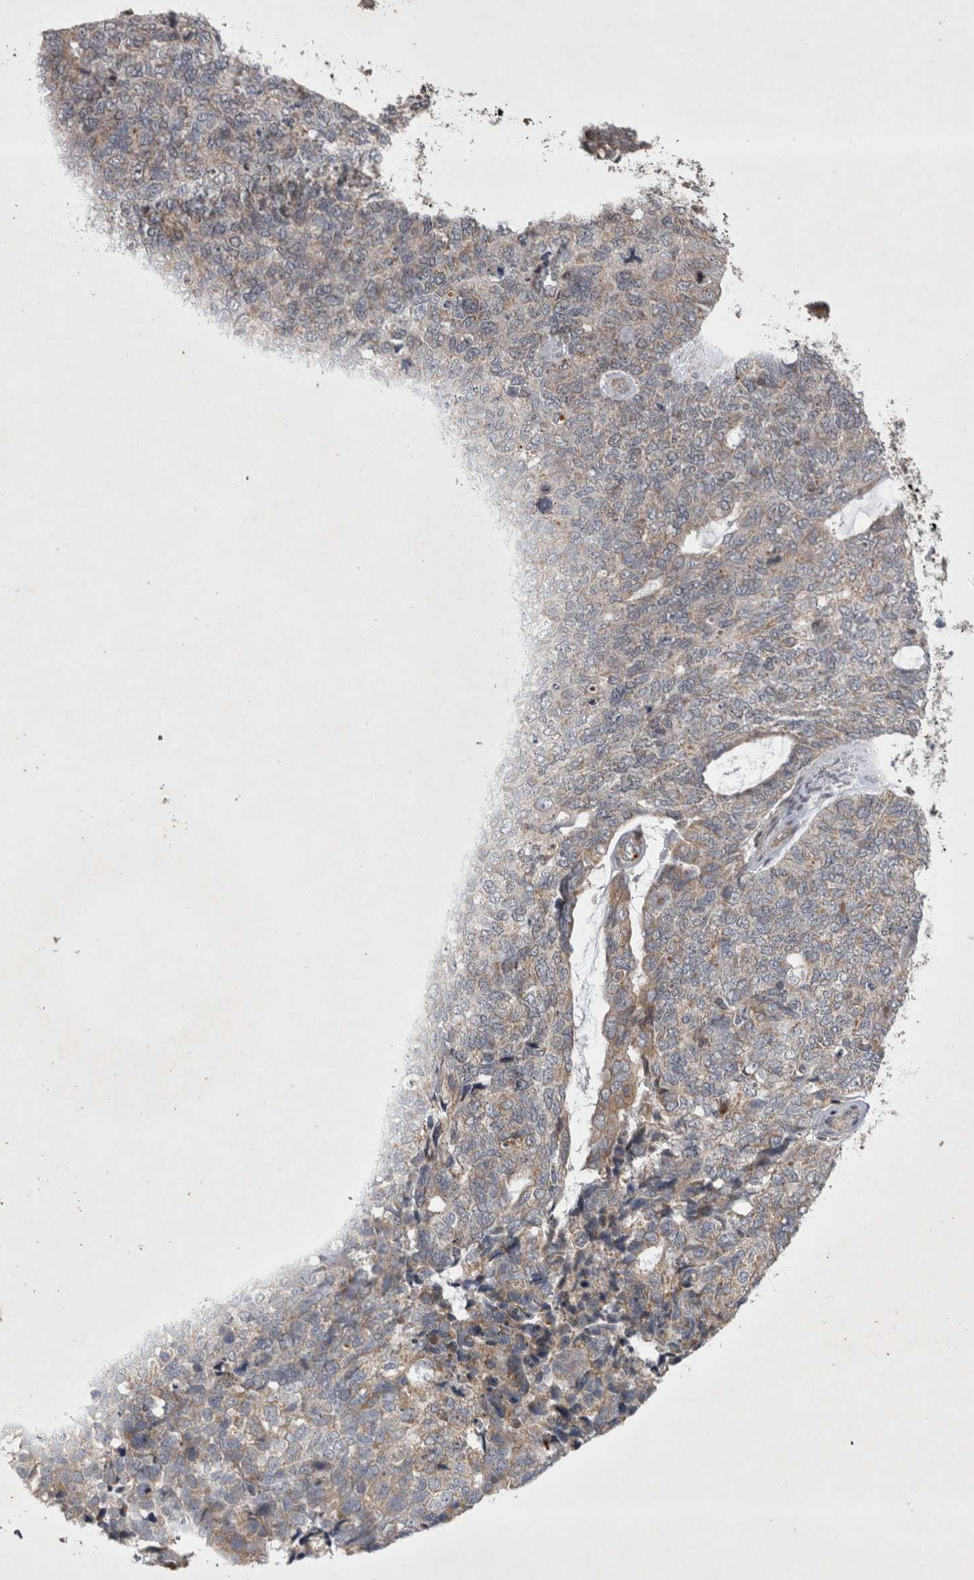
{"staining": {"intensity": "weak", "quantity": "<25%", "location": "cytoplasmic/membranous"}, "tissue": "cervical cancer", "cell_type": "Tumor cells", "image_type": "cancer", "snomed": [{"axis": "morphology", "description": "Squamous cell carcinoma, NOS"}, {"axis": "topography", "description": "Cervix"}], "caption": "Tumor cells show no significant expression in cervical cancer (squamous cell carcinoma).", "gene": "TSPOAP1", "patient": {"sex": "female", "age": 63}}